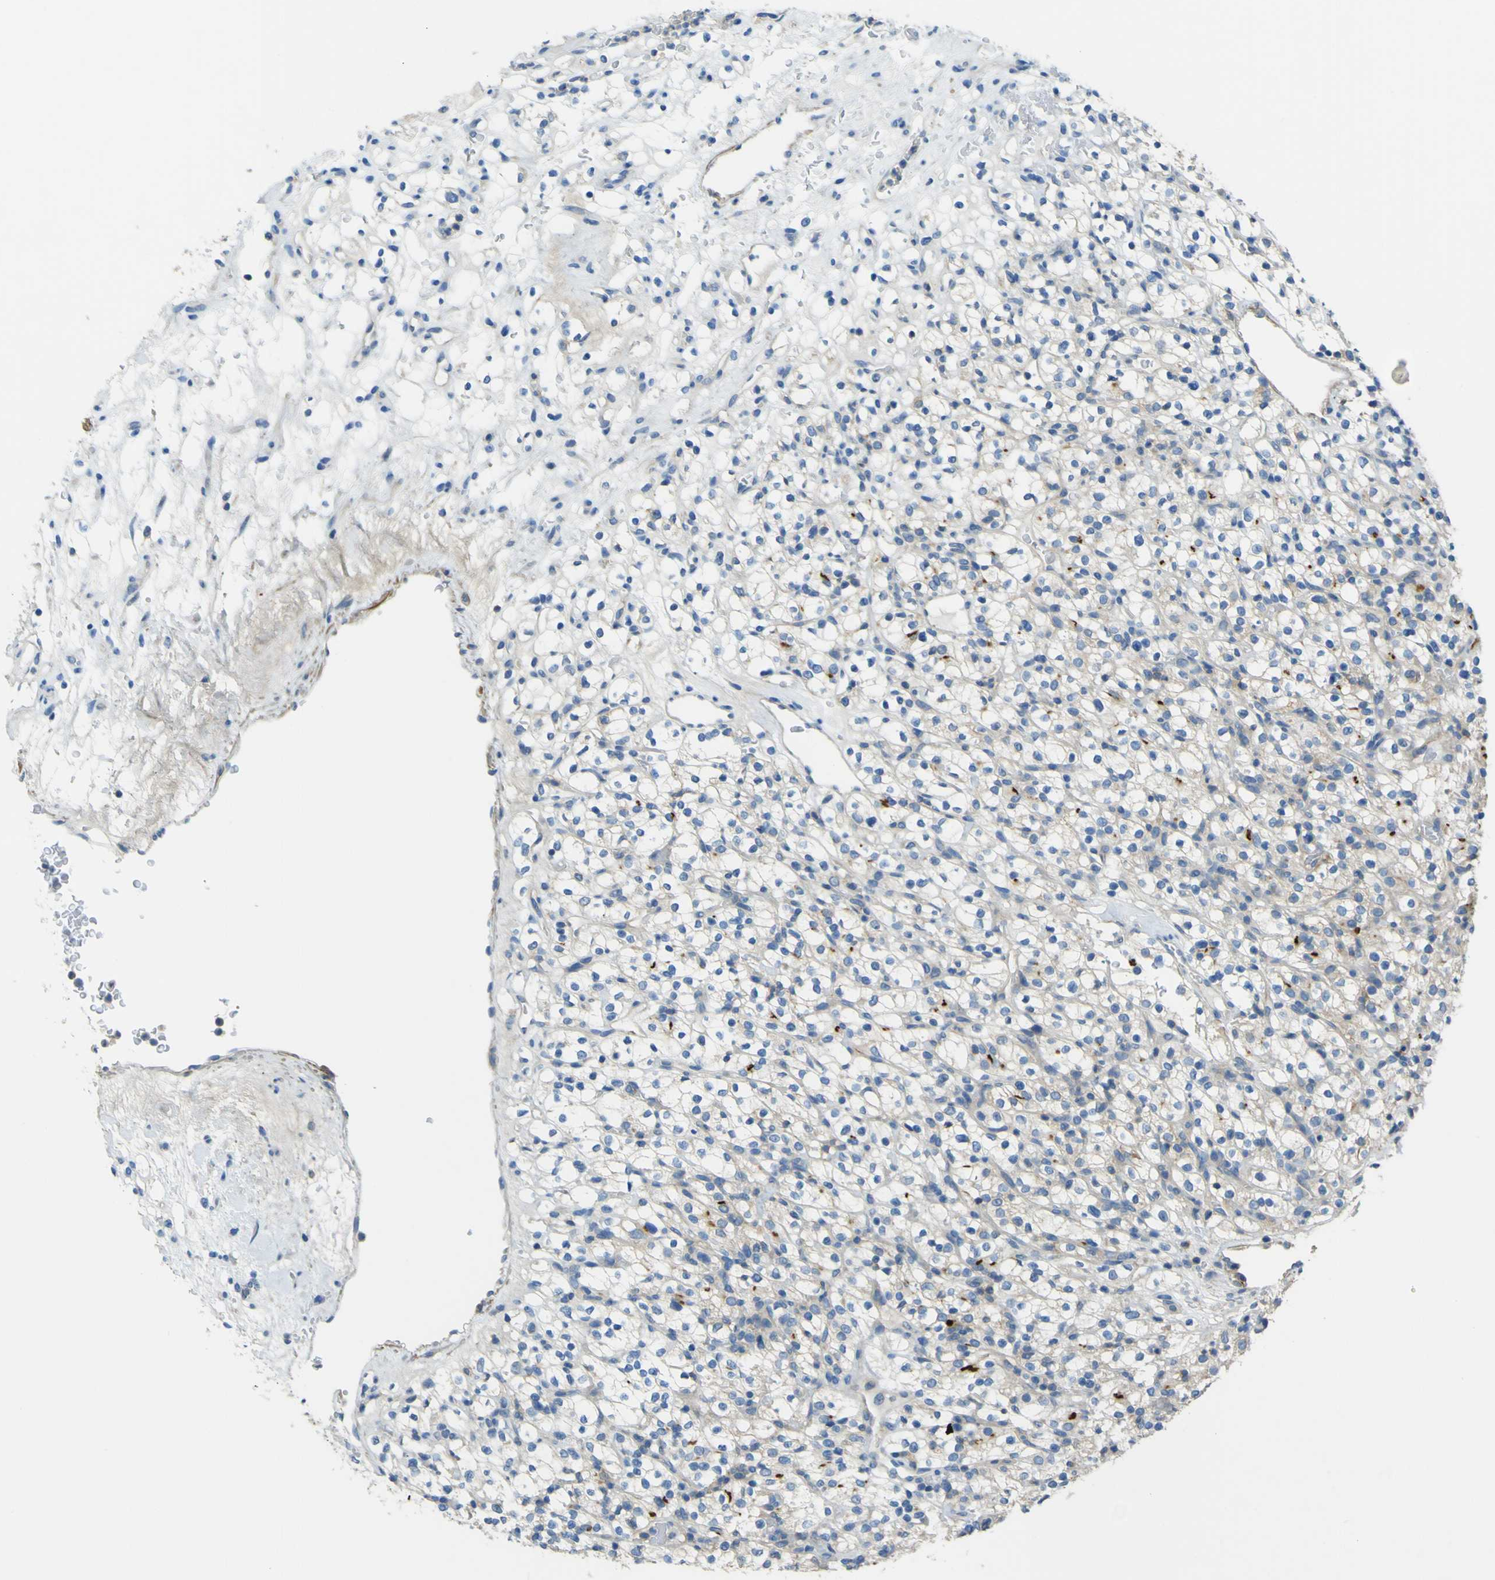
{"staining": {"intensity": "negative", "quantity": "none", "location": "none"}, "tissue": "renal cancer", "cell_type": "Tumor cells", "image_type": "cancer", "snomed": [{"axis": "morphology", "description": "Normal tissue, NOS"}, {"axis": "morphology", "description": "Adenocarcinoma, NOS"}, {"axis": "topography", "description": "Kidney"}], "caption": "Tumor cells are negative for brown protein staining in renal adenocarcinoma.", "gene": "OGN", "patient": {"sex": "female", "age": 72}}